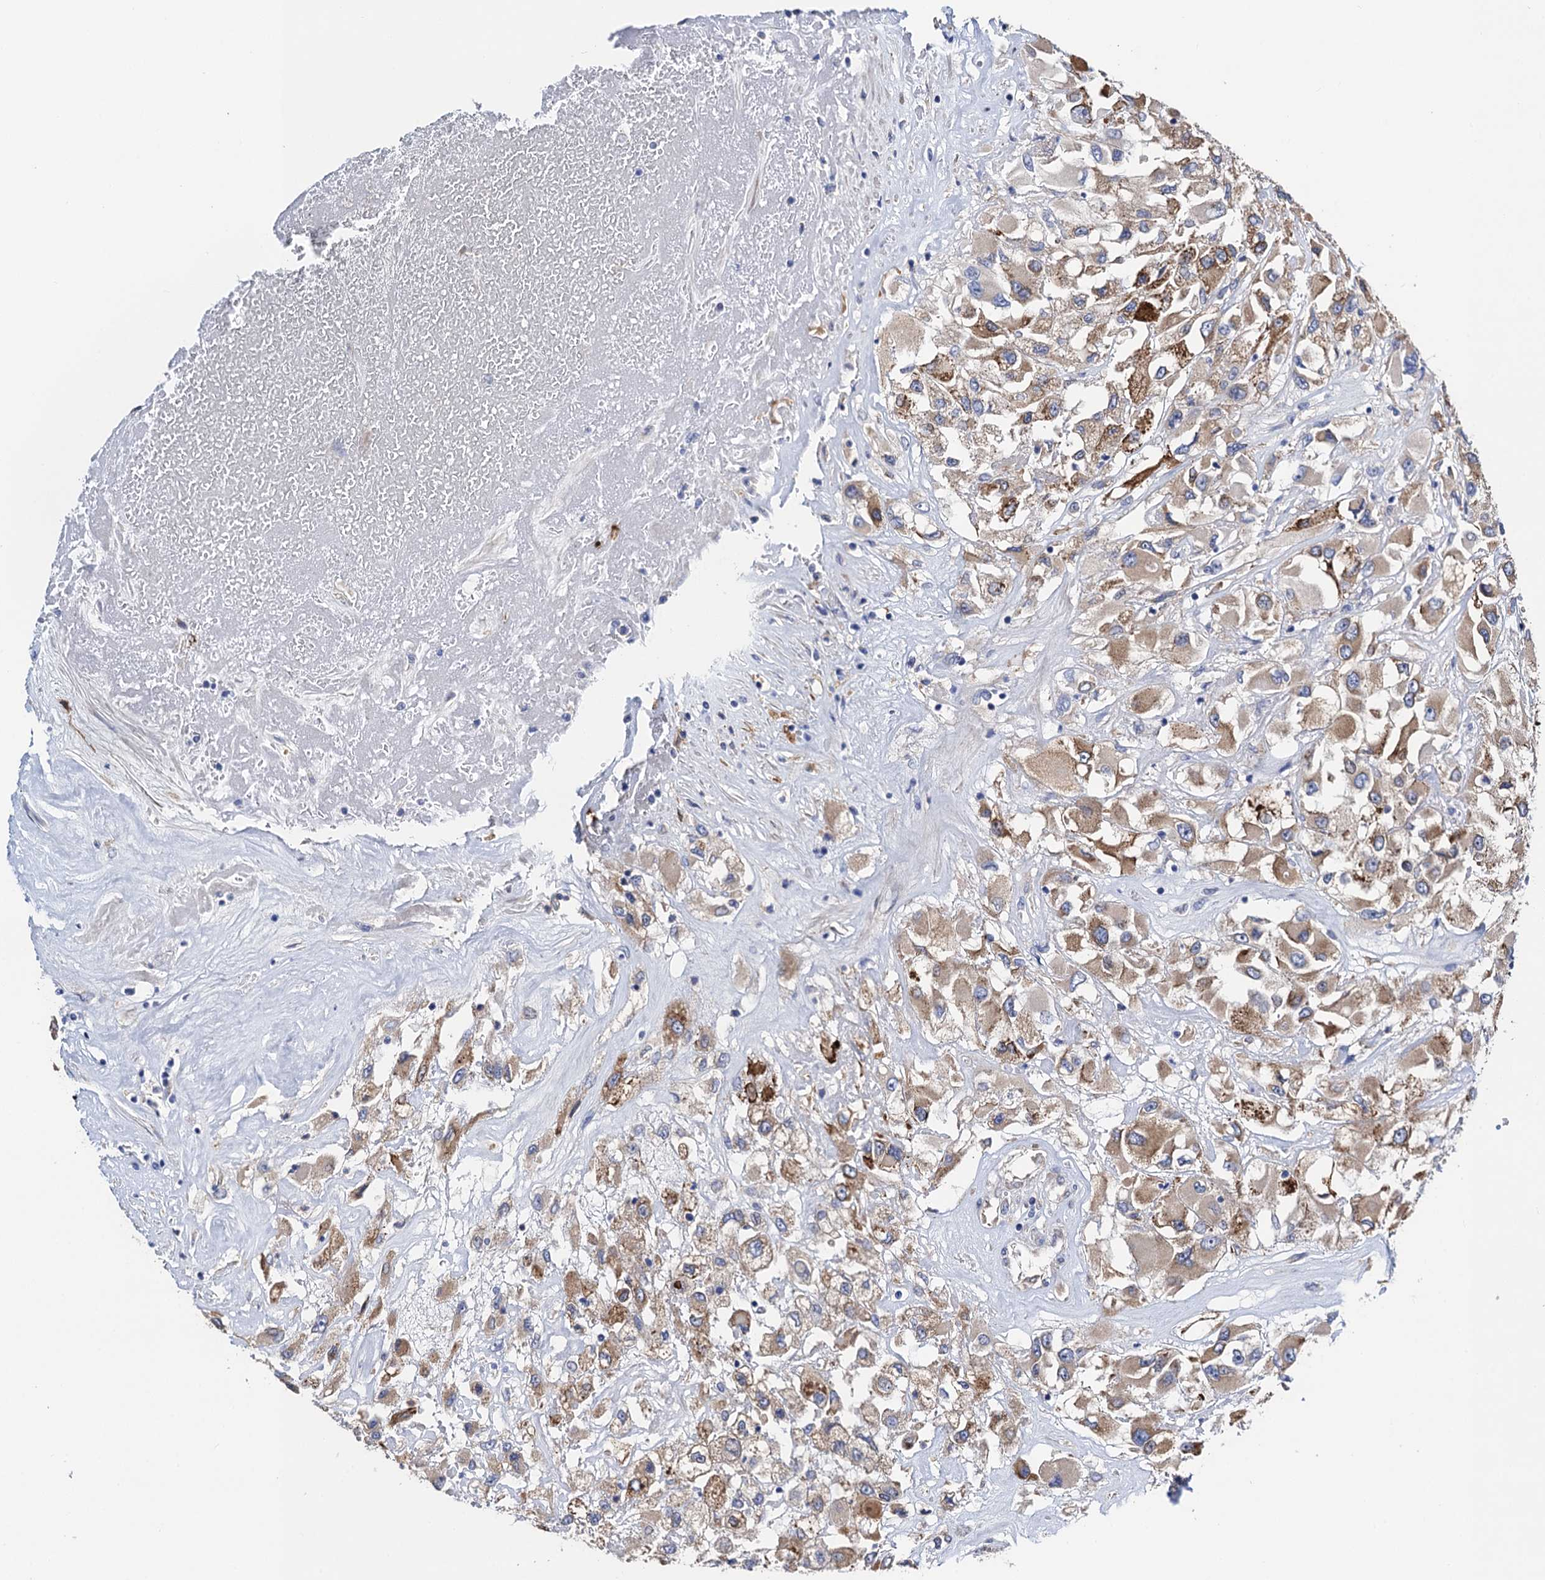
{"staining": {"intensity": "moderate", "quantity": ">75%", "location": "cytoplasmic/membranous"}, "tissue": "renal cancer", "cell_type": "Tumor cells", "image_type": "cancer", "snomed": [{"axis": "morphology", "description": "Adenocarcinoma, NOS"}, {"axis": "topography", "description": "Kidney"}], "caption": "Renal adenocarcinoma was stained to show a protein in brown. There is medium levels of moderate cytoplasmic/membranous positivity in approximately >75% of tumor cells. (DAB IHC with brightfield microscopy, high magnification).", "gene": "FREM3", "patient": {"sex": "female", "age": 52}}